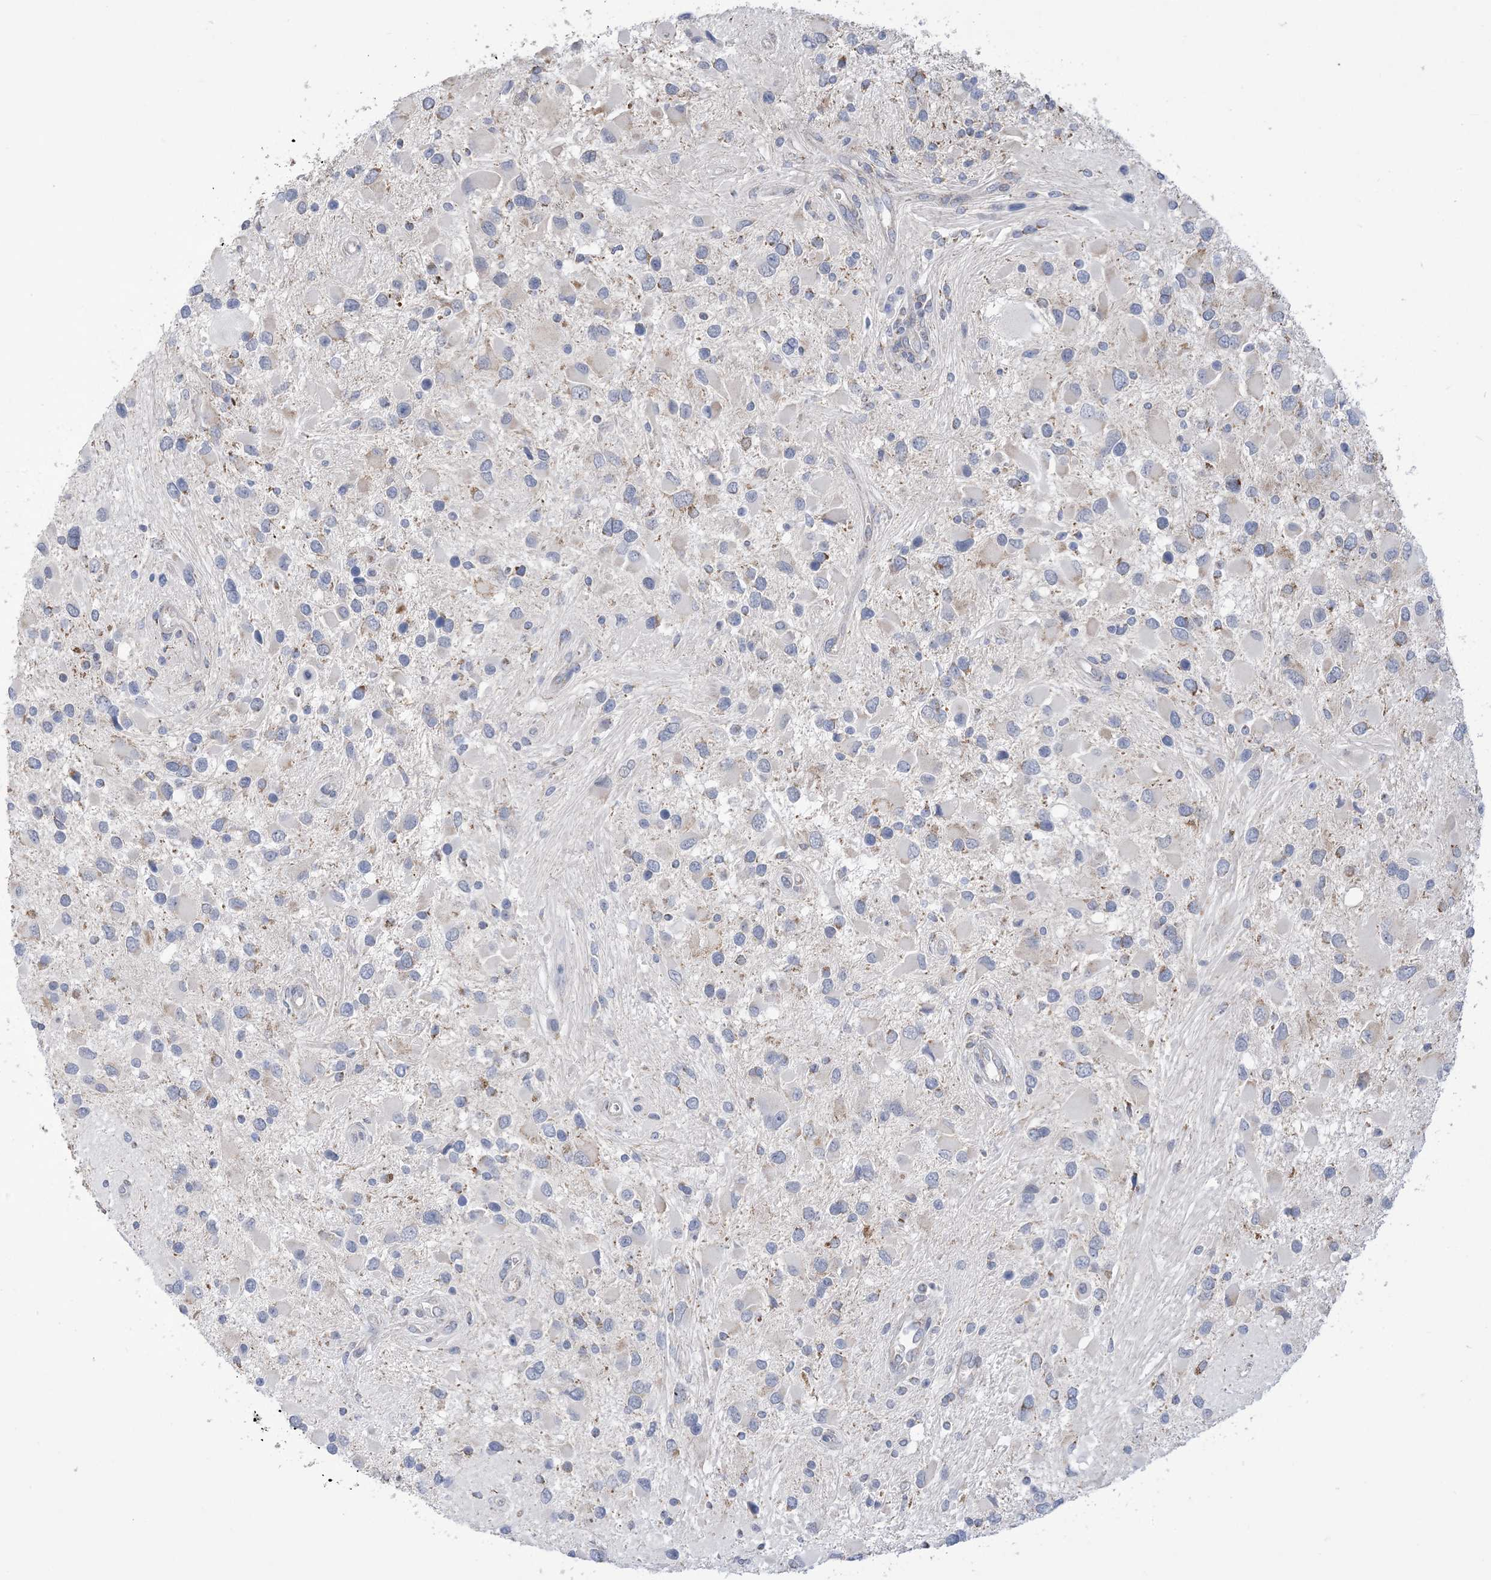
{"staining": {"intensity": "negative", "quantity": "none", "location": "none"}, "tissue": "glioma", "cell_type": "Tumor cells", "image_type": "cancer", "snomed": [{"axis": "morphology", "description": "Glioma, malignant, High grade"}, {"axis": "topography", "description": "Brain"}], "caption": "Immunohistochemistry micrograph of neoplastic tissue: human glioma stained with DAB (3,3'-diaminobenzidine) shows no significant protein expression in tumor cells.", "gene": "CLEC16A", "patient": {"sex": "male", "age": 53}}